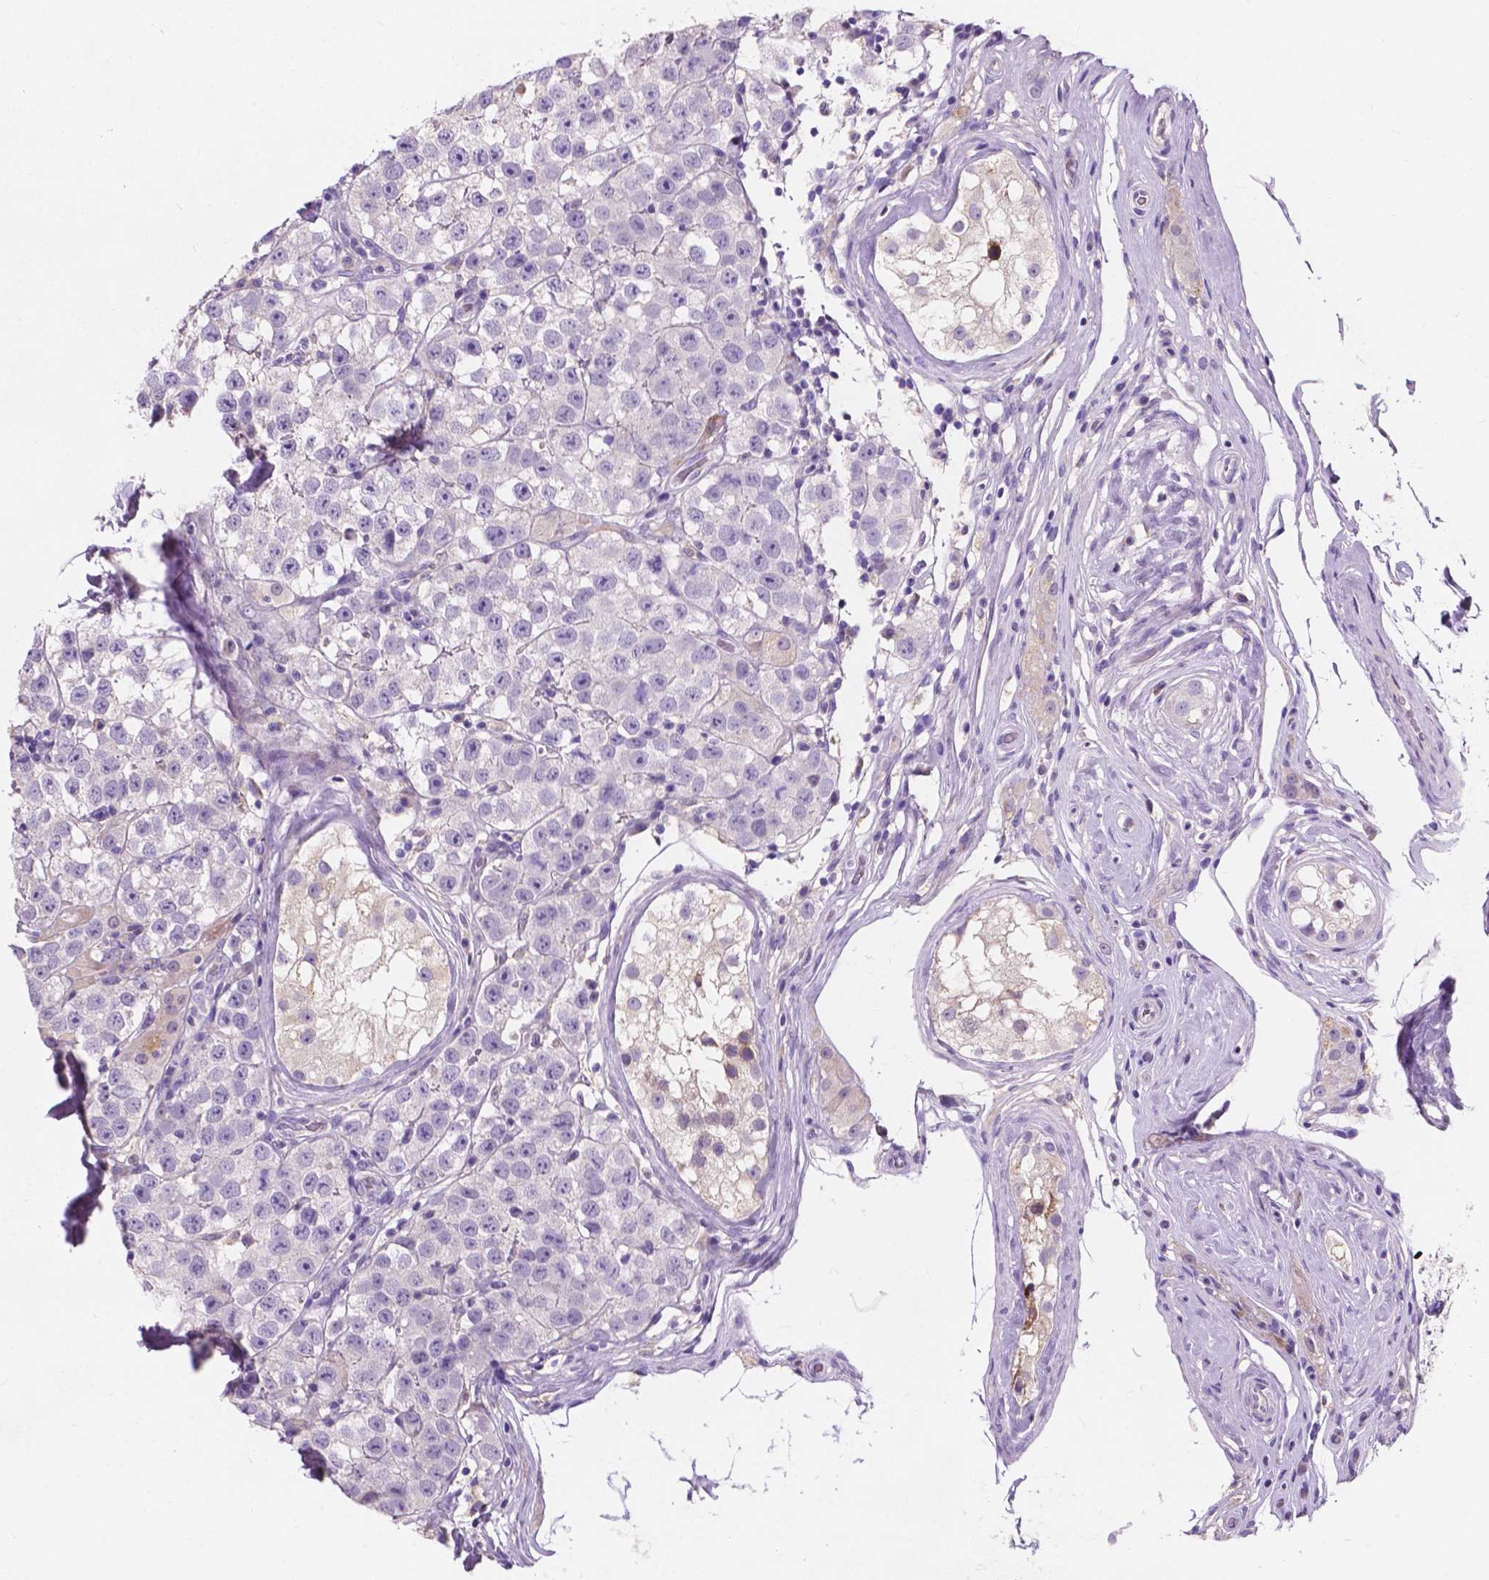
{"staining": {"intensity": "negative", "quantity": "none", "location": "none"}, "tissue": "testis cancer", "cell_type": "Tumor cells", "image_type": "cancer", "snomed": [{"axis": "morphology", "description": "Seminoma, NOS"}, {"axis": "topography", "description": "Testis"}], "caption": "DAB (3,3'-diaminobenzidine) immunohistochemical staining of human testis cancer shows no significant staining in tumor cells.", "gene": "IREB2", "patient": {"sex": "male", "age": 34}}